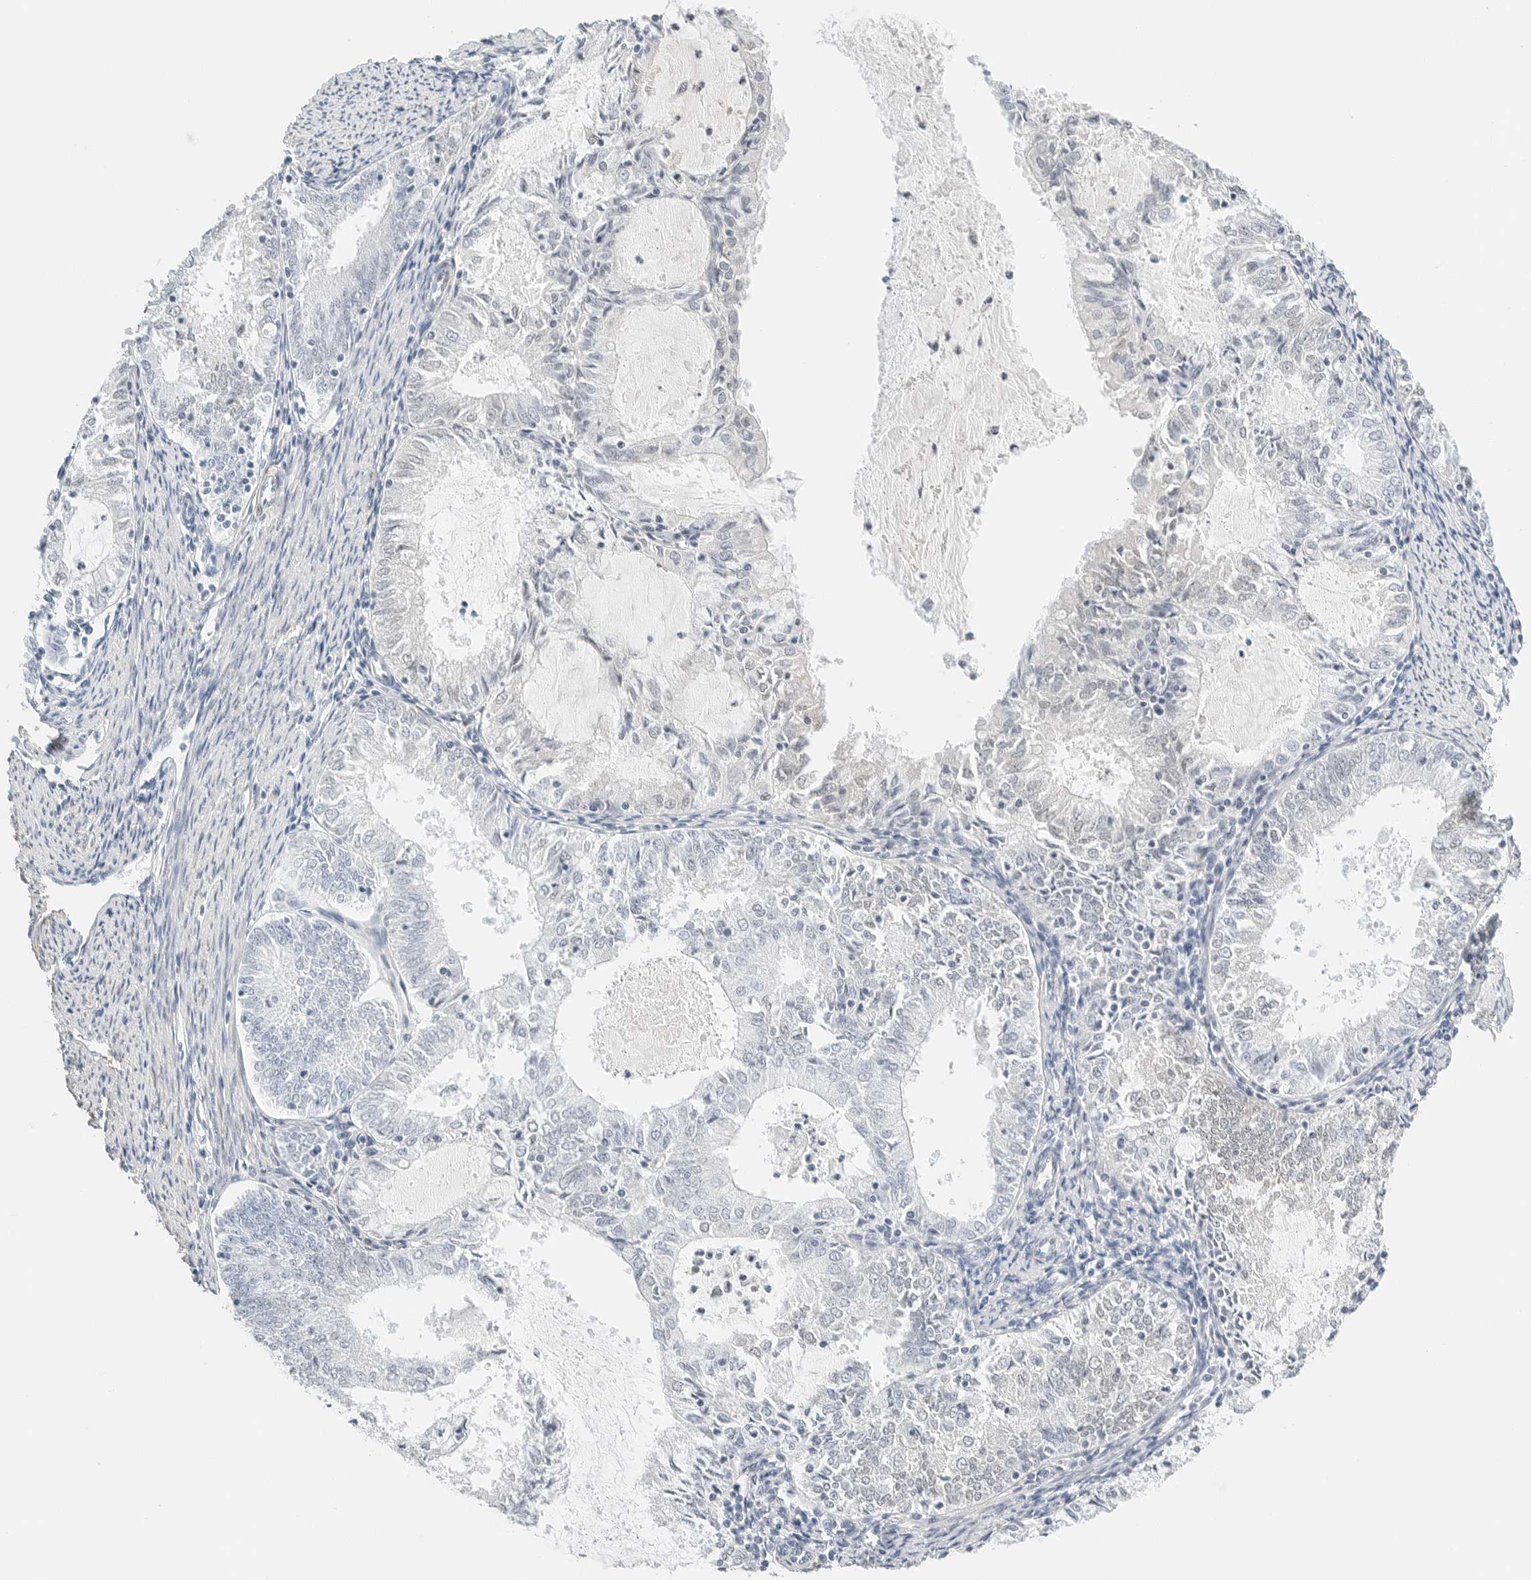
{"staining": {"intensity": "negative", "quantity": "none", "location": "none"}, "tissue": "endometrial cancer", "cell_type": "Tumor cells", "image_type": "cancer", "snomed": [{"axis": "morphology", "description": "Adenocarcinoma, NOS"}, {"axis": "topography", "description": "Endometrium"}], "caption": "Immunohistochemistry (IHC) micrograph of human endometrial cancer (adenocarcinoma) stained for a protein (brown), which demonstrates no staining in tumor cells.", "gene": "PKDCC", "patient": {"sex": "female", "age": 57}}